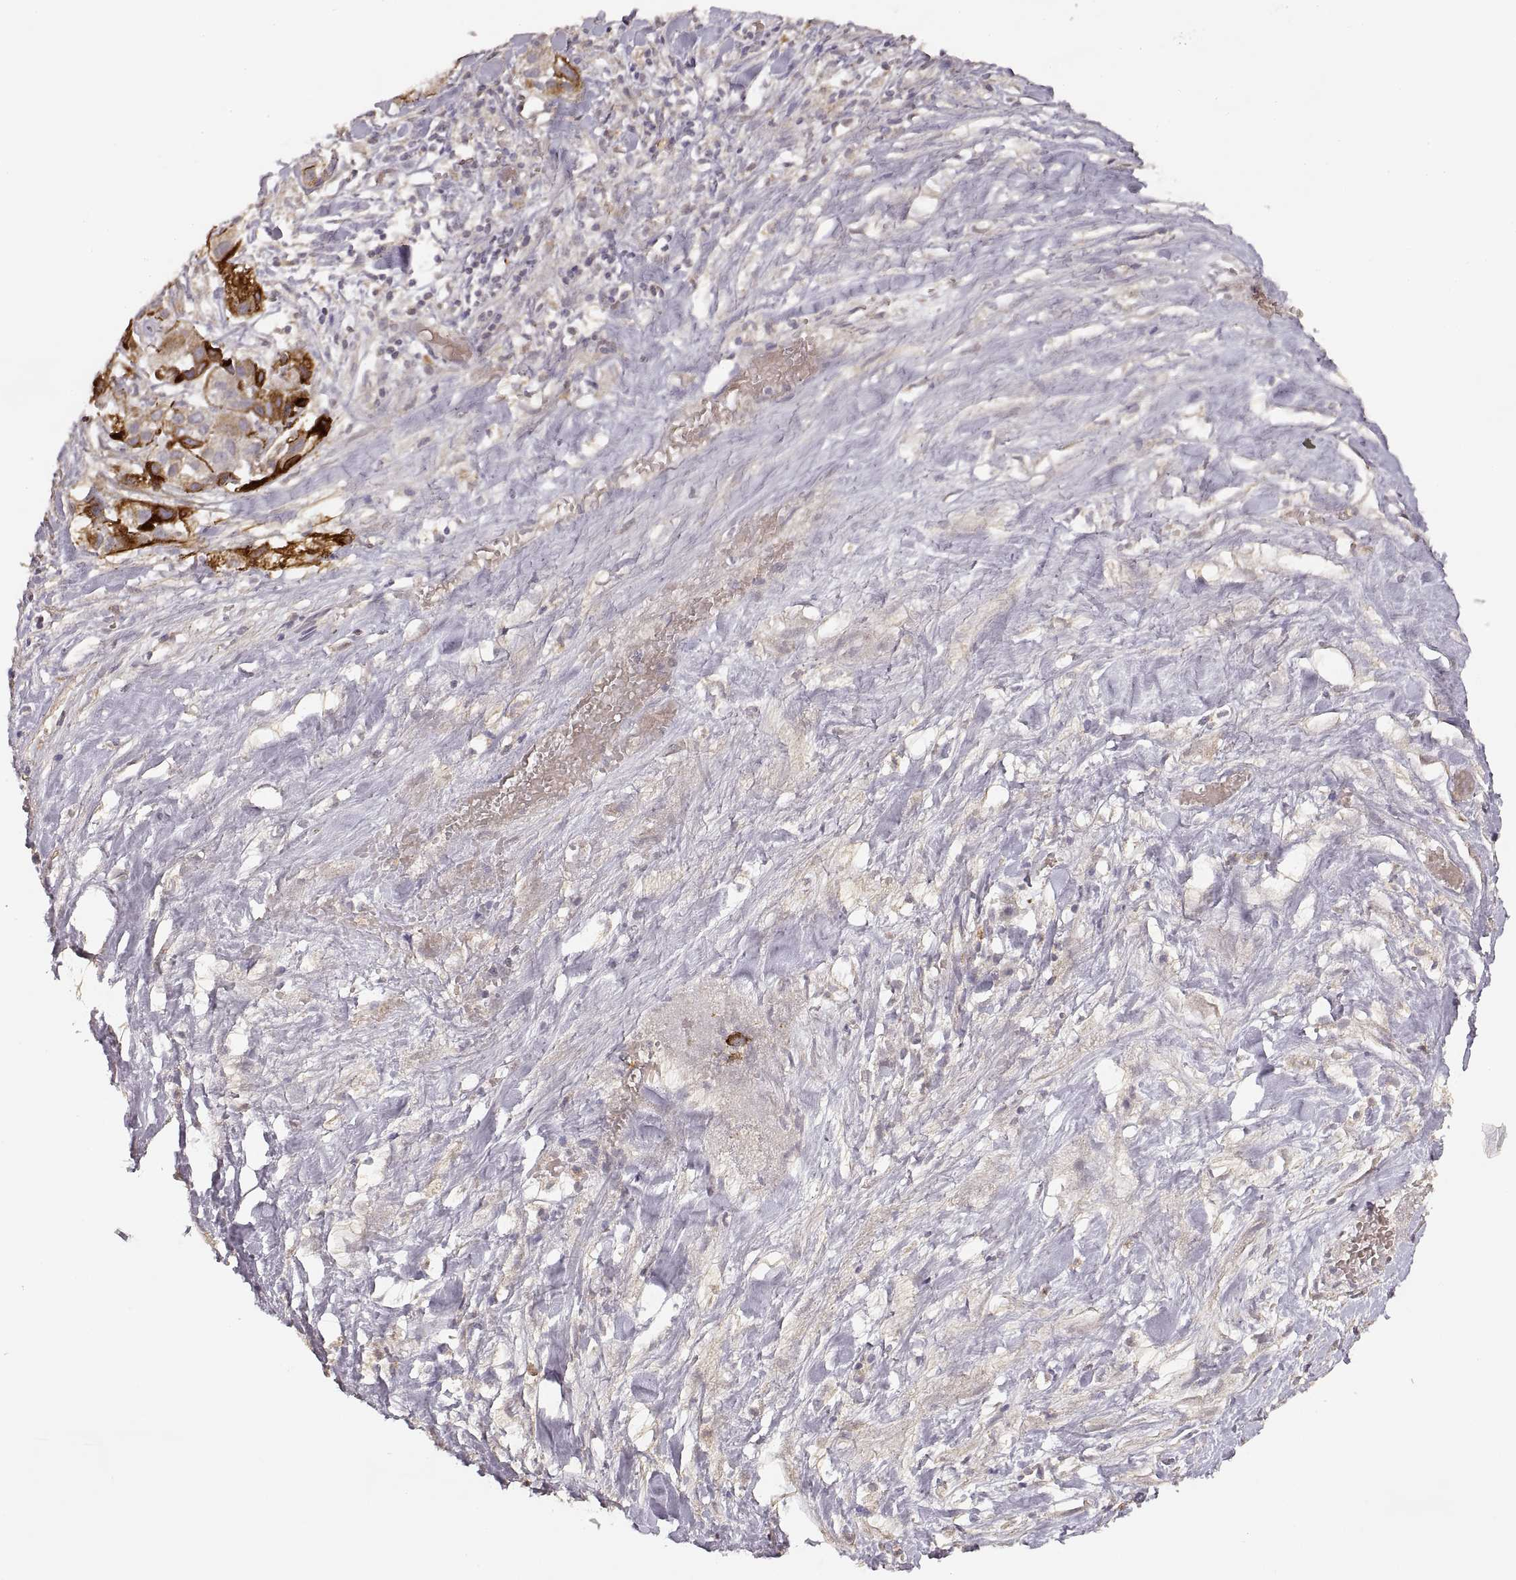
{"staining": {"intensity": "strong", "quantity": "<25%", "location": "cytoplasmic/membranous"}, "tissue": "liver cancer", "cell_type": "Tumor cells", "image_type": "cancer", "snomed": [{"axis": "morphology", "description": "Cholangiocarcinoma"}, {"axis": "topography", "description": "Liver"}], "caption": "Brown immunohistochemical staining in human liver cancer (cholangiocarcinoma) demonstrates strong cytoplasmic/membranous expression in about <25% of tumor cells.", "gene": "LAMC2", "patient": {"sex": "female", "age": 52}}